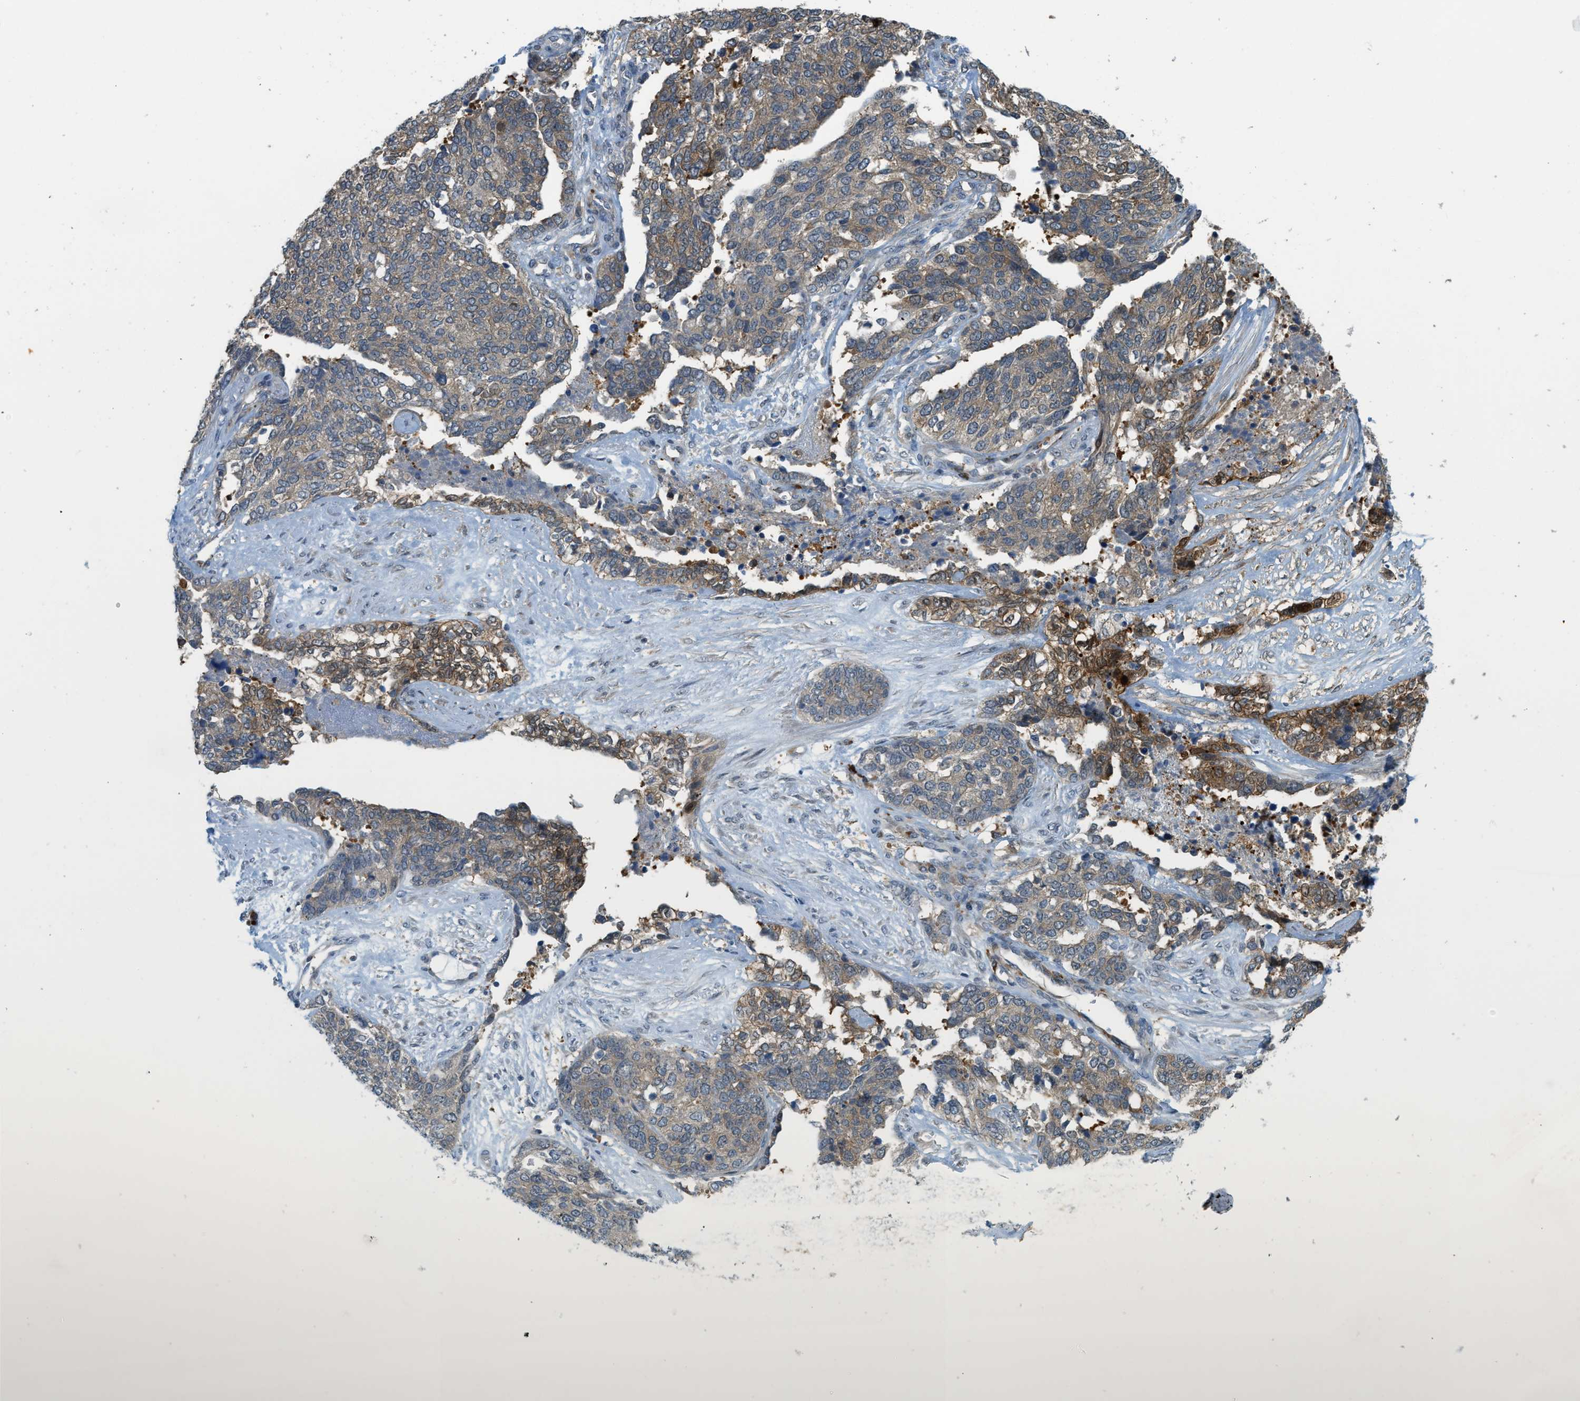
{"staining": {"intensity": "moderate", "quantity": ">75%", "location": "cytoplasmic/membranous"}, "tissue": "ovarian cancer", "cell_type": "Tumor cells", "image_type": "cancer", "snomed": [{"axis": "morphology", "description": "Cystadenocarcinoma, serous, NOS"}, {"axis": "topography", "description": "Ovary"}], "caption": "An IHC micrograph of neoplastic tissue is shown. Protein staining in brown labels moderate cytoplasmic/membranous positivity in serous cystadenocarcinoma (ovarian) within tumor cells.", "gene": "PDCL3", "patient": {"sex": "female", "age": 44}}